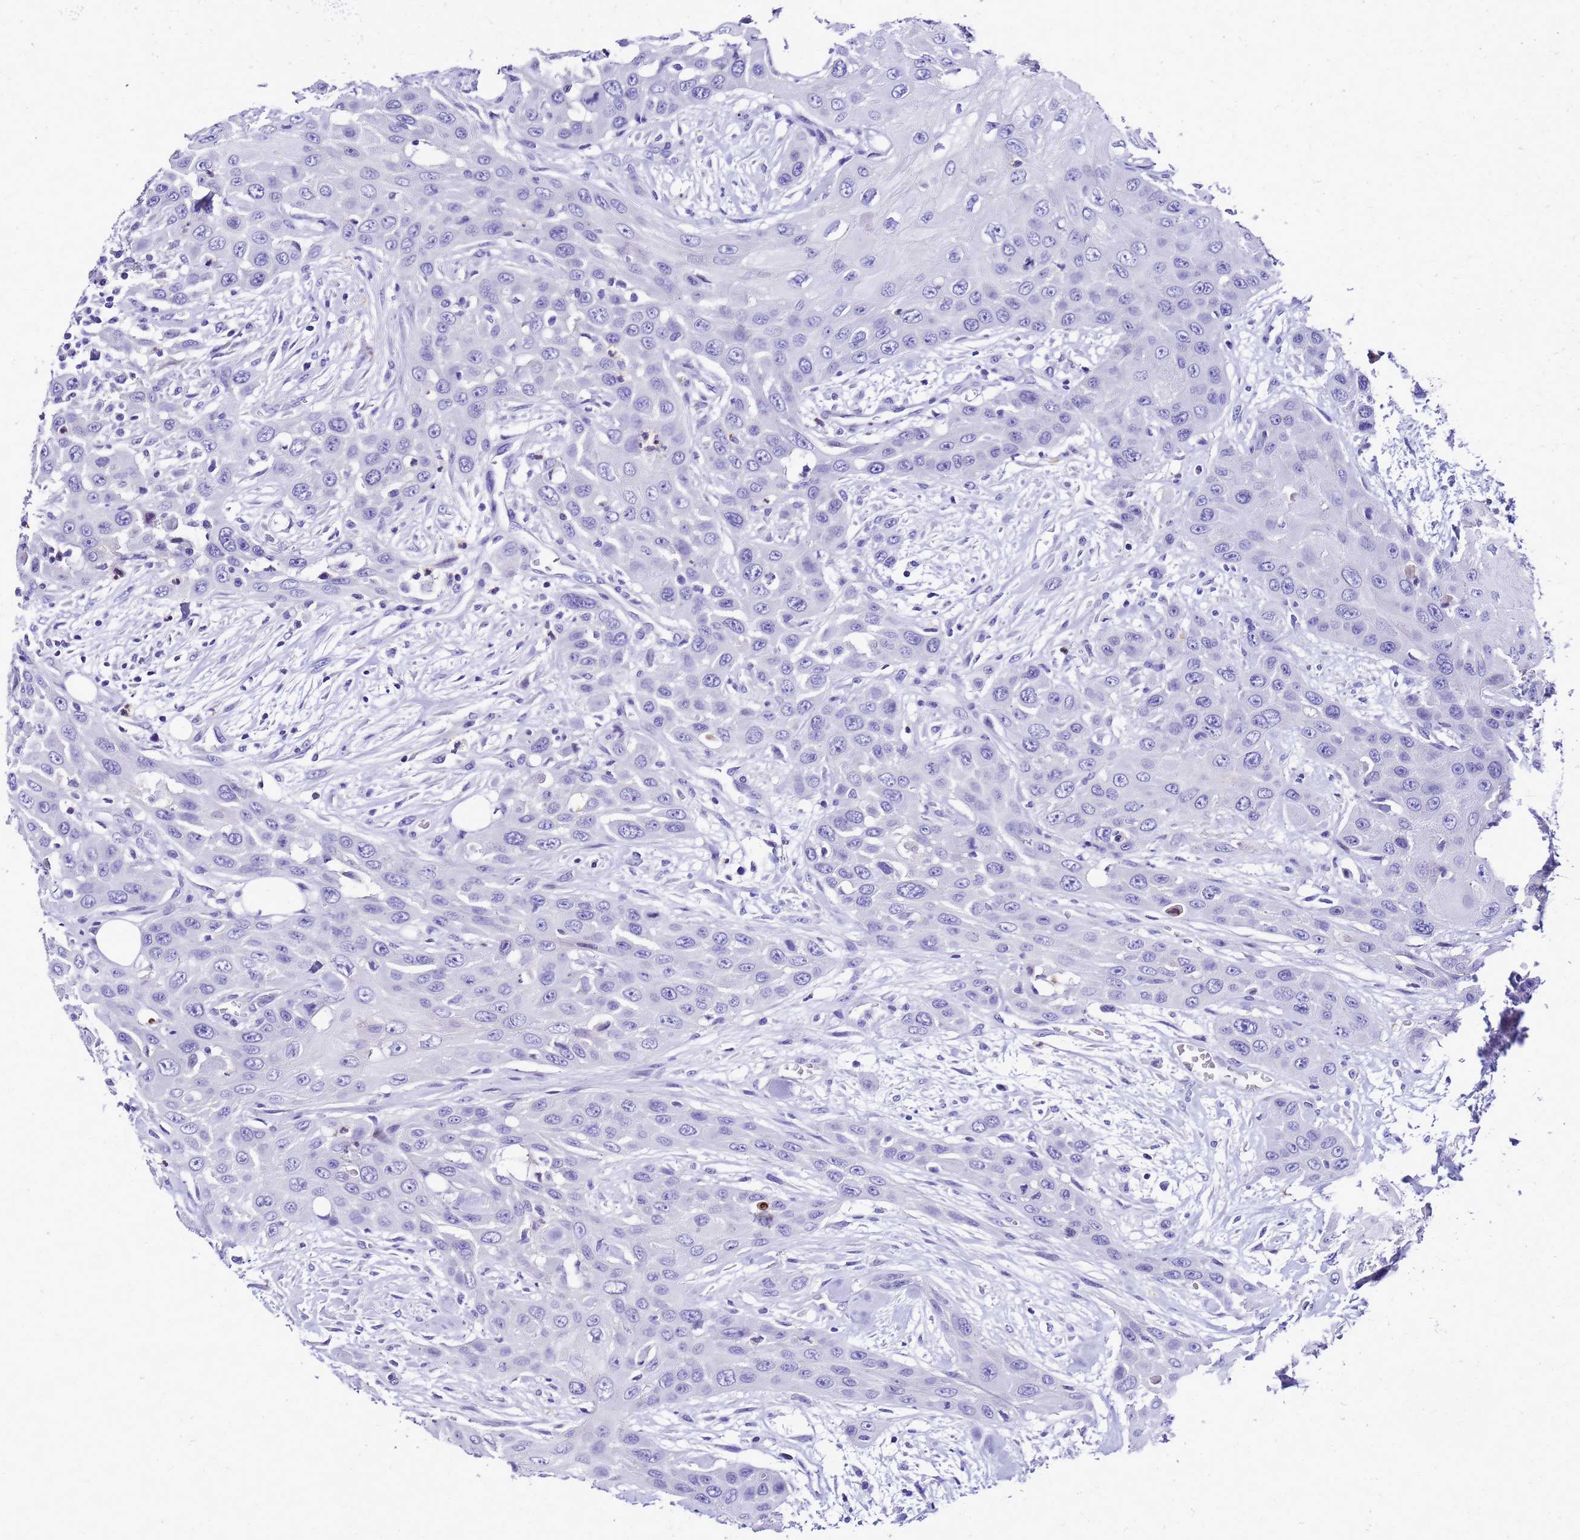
{"staining": {"intensity": "negative", "quantity": "none", "location": "none"}, "tissue": "head and neck cancer", "cell_type": "Tumor cells", "image_type": "cancer", "snomed": [{"axis": "morphology", "description": "Squamous cell carcinoma, NOS"}, {"axis": "topography", "description": "Head-Neck"}], "caption": "This is an immunohistochemistry photomicrograph of human head and neck cancer (squamous cell carcinoma). There is no positivity in tumor cells.", "gene": "SMIM21", "patient": {"sex": "male", "age": 81}}